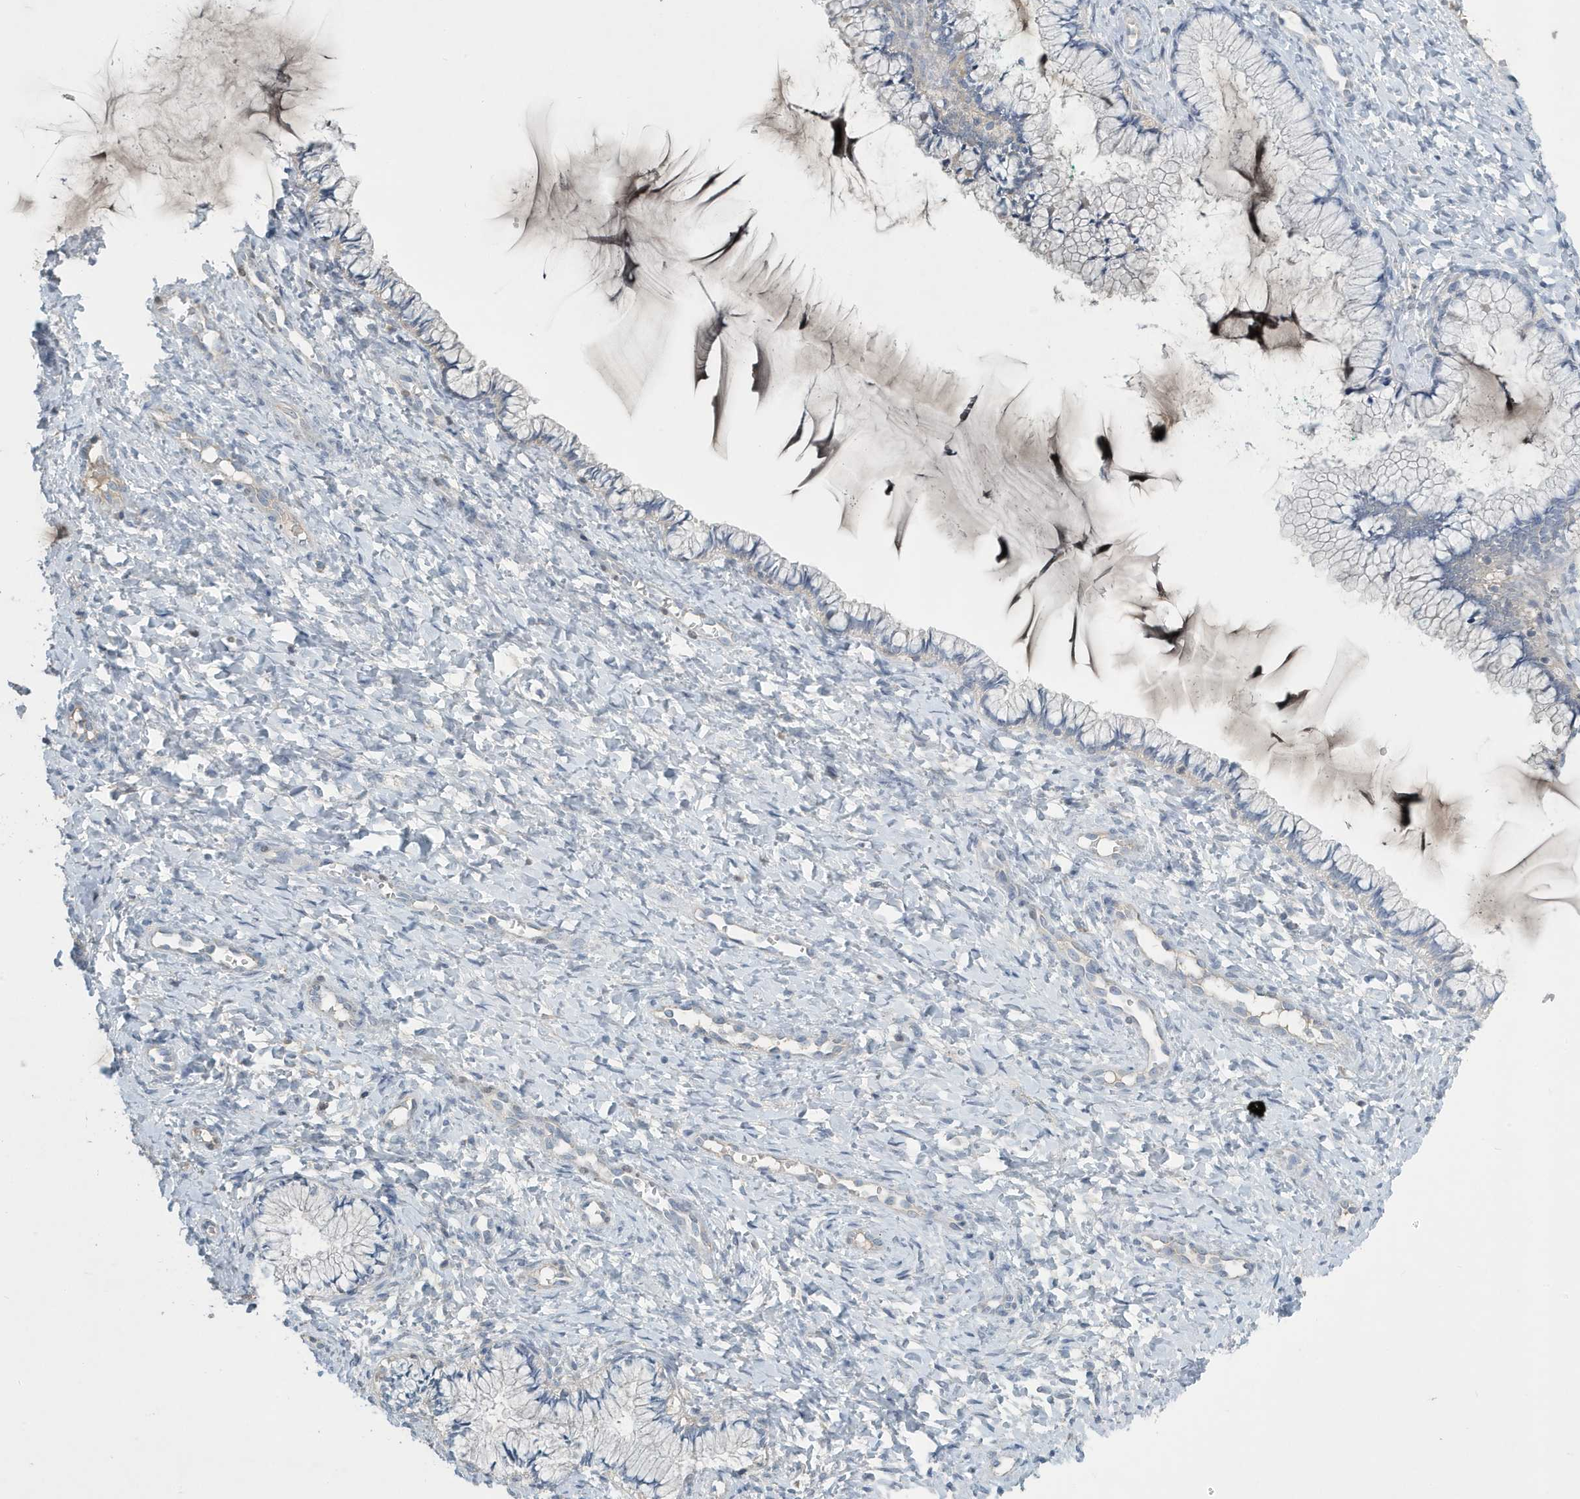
{"staining": {"intensity": "negative", "quantity": "none", "location": "none"}, "tissue": "cervix", "cell_type": "Glandular cells", "image_type": "normal", "snomed": [{"axis": "morphology", "description": "Normal tissue, NOS"}, {"axis": "morphology", "description": "Adenocarcinoma, NOS"}, {"axis": "topography", "description": "Cervix"}], "caption": "IHC of benign cervix shows no expression in glandular cells.", "gene": "UGT2B4", "patient": {"sex": "female", "age": 29}}